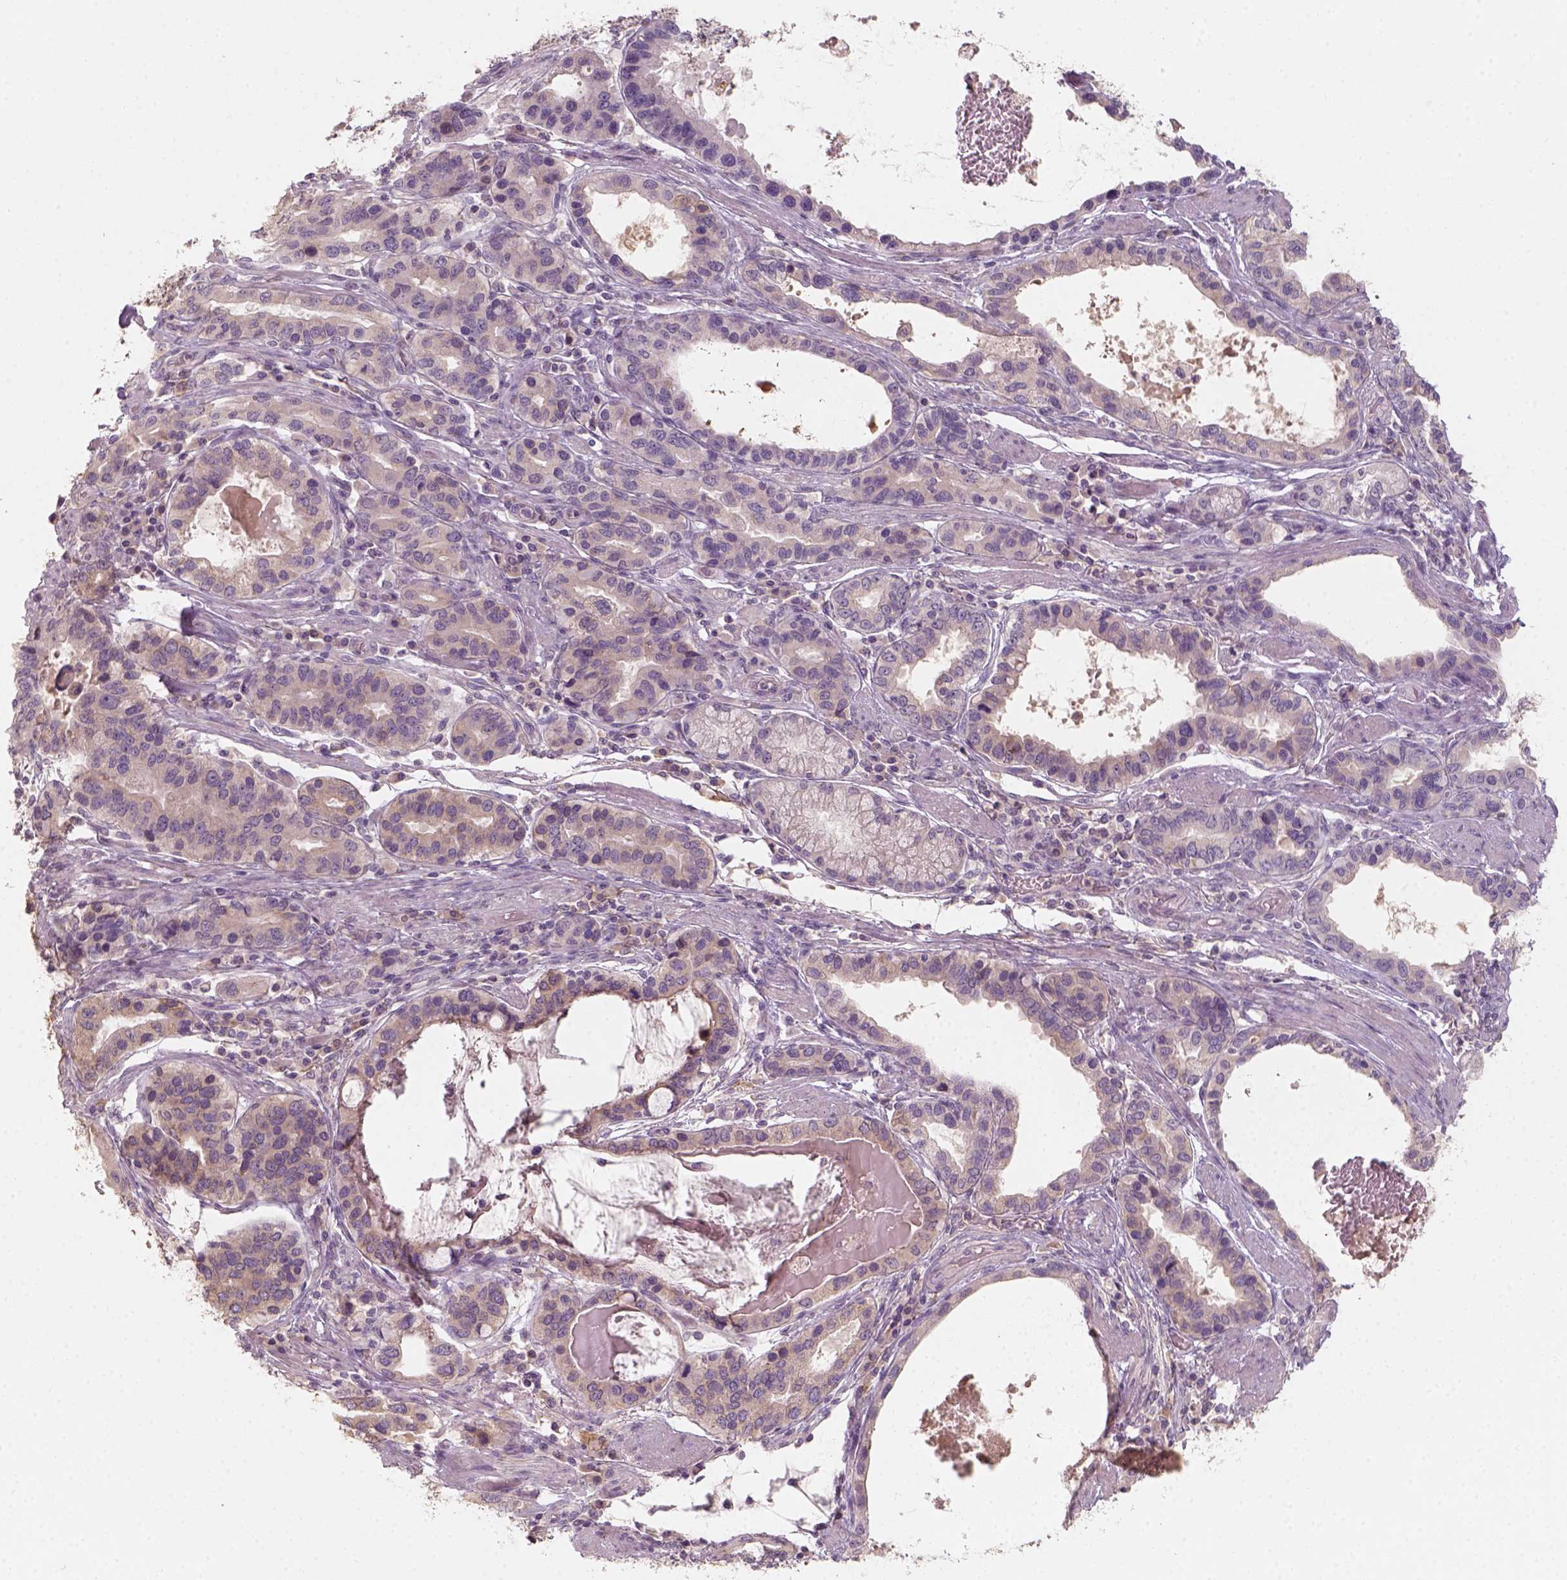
{"staining": {"intensity": "weak", "quantity": "<25%", "location": "cytoplasmic/membranous"}, "tissue": "stomach cancer", "cell_type": "Tumor cells", "image_type": "cancer", "snomed": [{"axis": "morphology", "description": "Adenocarcinoma, NOS"}, {"axis": "topography", "description": "Stomach, lower"}], "caption": "DAB (3,3'-diaminobenzidine) immunohistochemical staining of stomach cancer (adenocarcinoma) shows no significant expression in tumor cells. Nuclei are stained in blue.", "gene": "AQP9", "patient": {"sex": "female", "age": 76}}